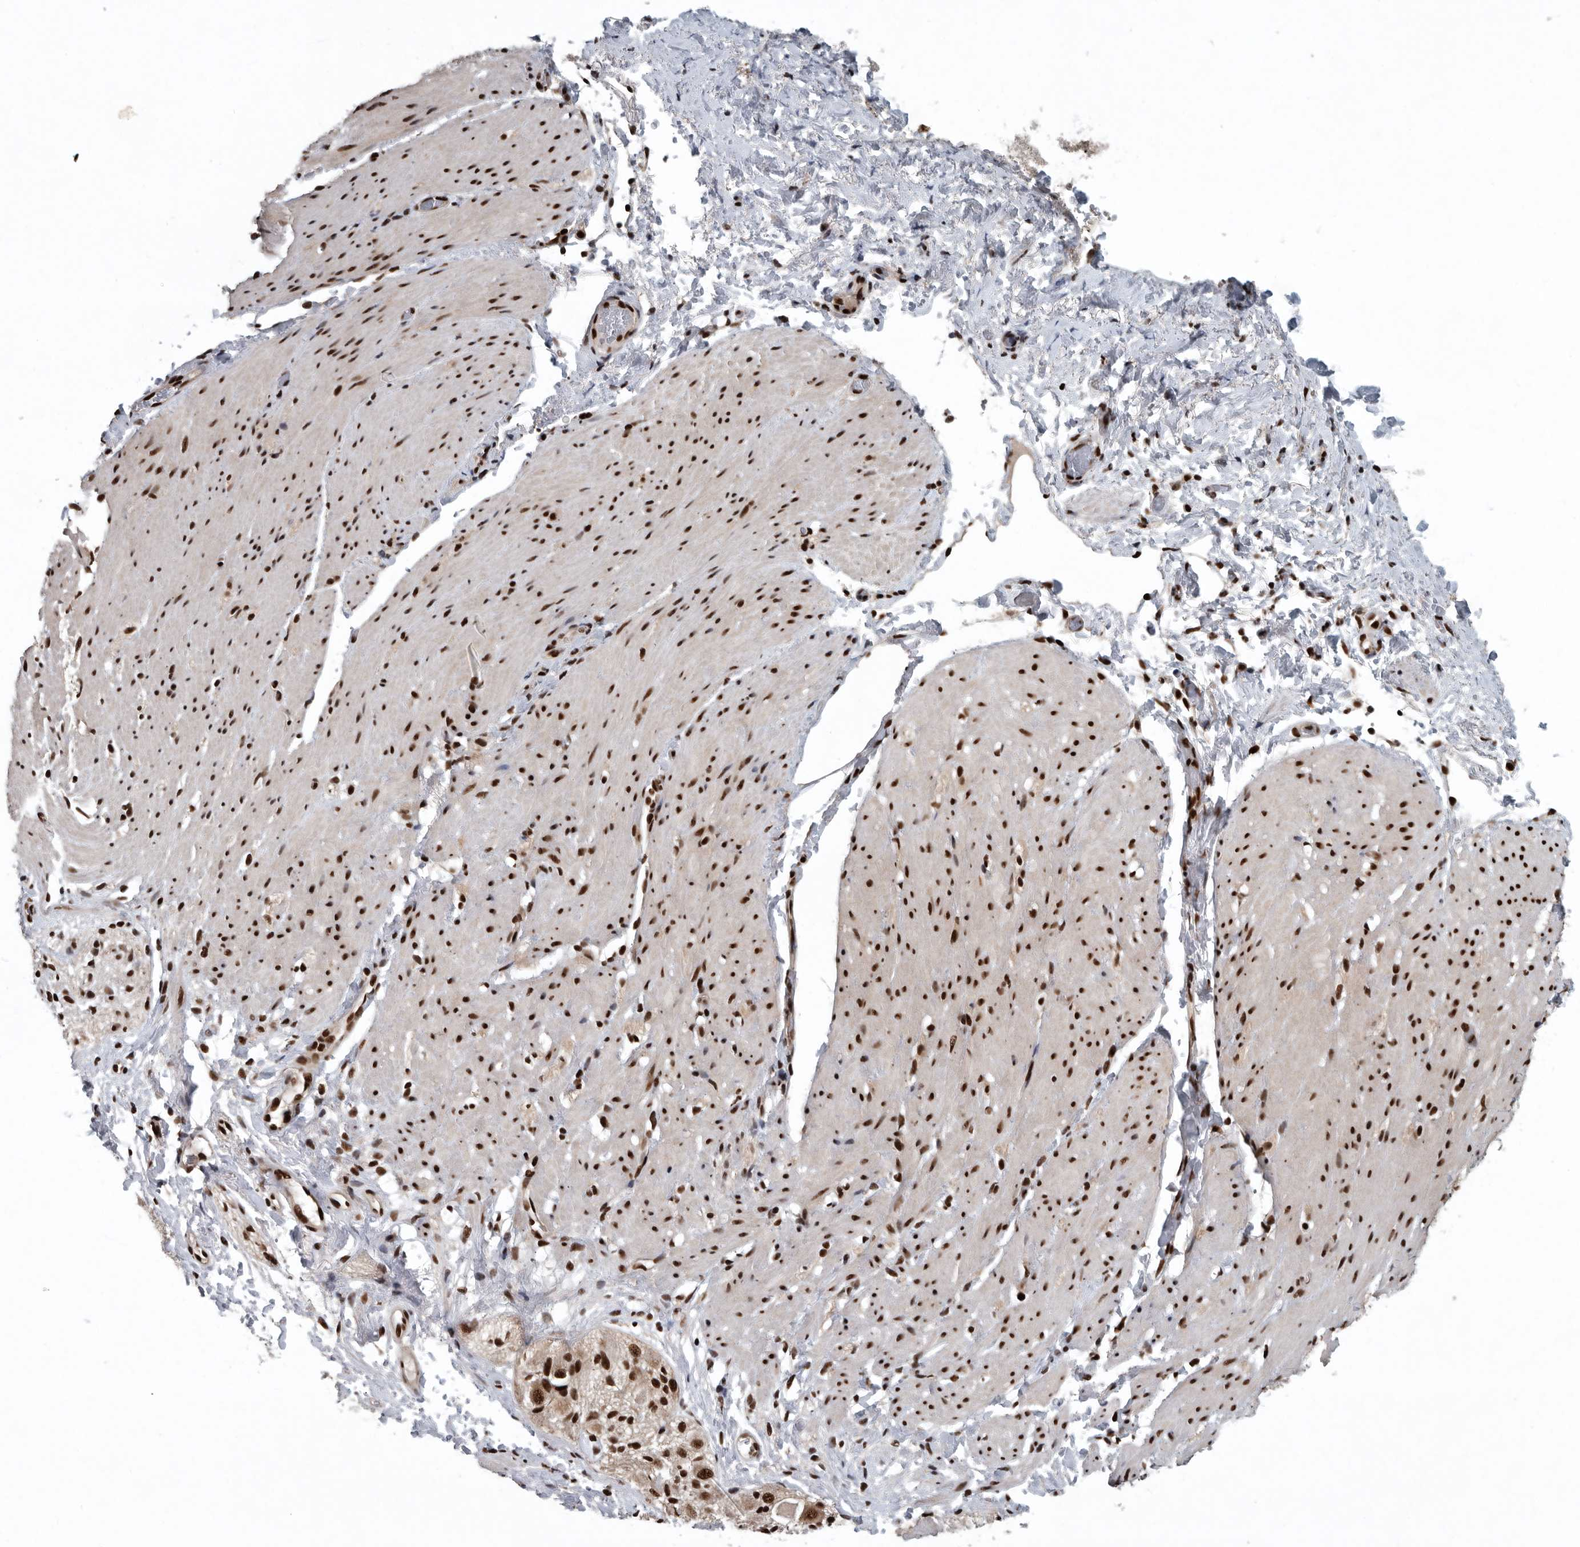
{"staining": {"intensity": "strong", "quantity": ">75%", "location": "nuclear"}, "tissue": "smooth muscle", "cell_type": "Smooth muscle cells", "image_type": "normal", "snomed": [{"axis": "morphology", "description": "Normal tissue, NOS"}, {"axis": "topography", "description": "Smooth muscle"}, {"axis": "topography", "description": "Small intestine"}], "caption": "A high-resolution photomicrograph shows IHC staining of benign smooth muscle, which displays strong nuclear positivity in about >75% of smooth muscle cells. (DAB IHC, brown staining for protein, blue staining for nuclei).", "gene": "SENP7", "patient": {"sex": "female", "age": 84}}